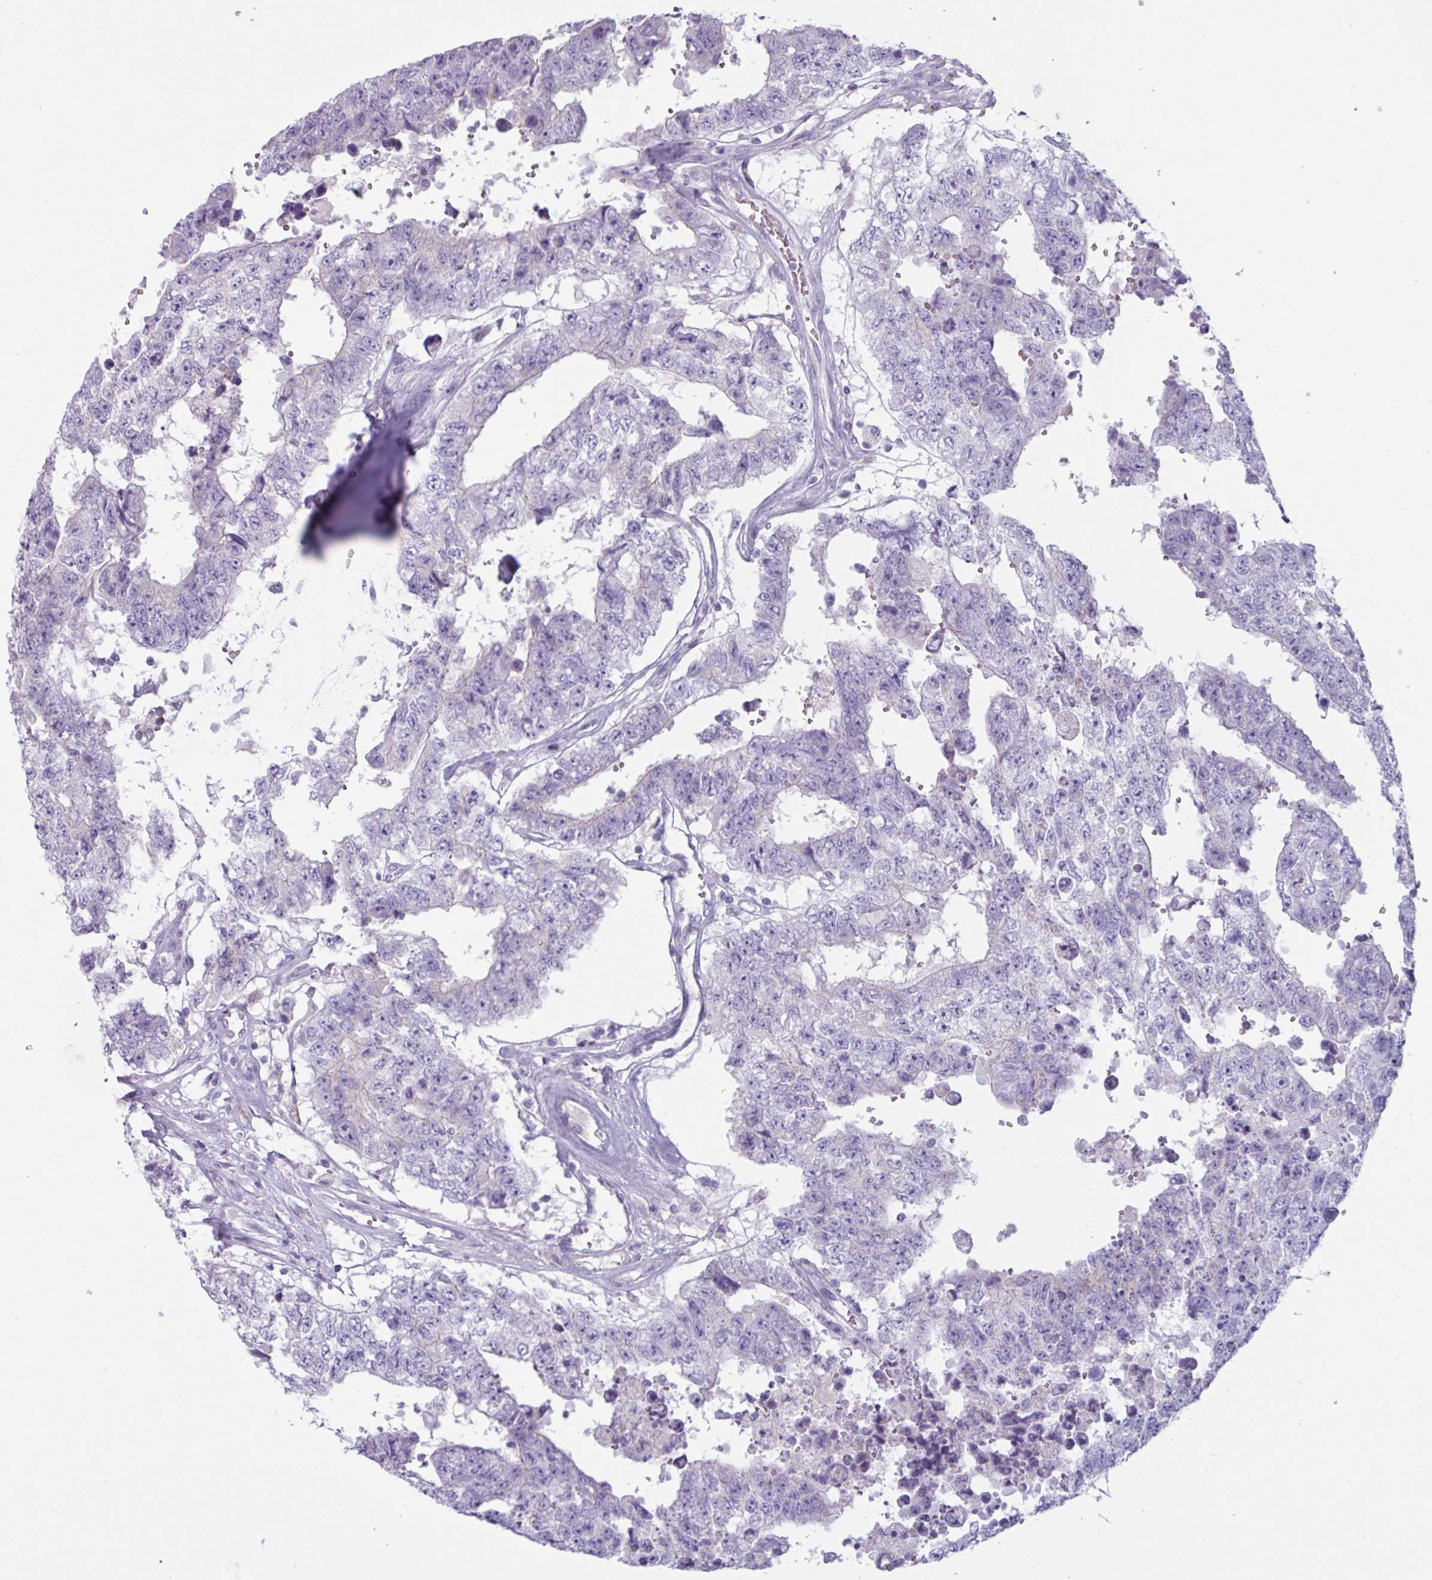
{"staining": {"intensity": "negative", "quantity": "none", "location": "none"}, "tissue": "testis cancer", "cell_type": "Tumor cells", "image_type": "cancer", "snomed": [{"axis": "morphology", "description": "Normal tissue, NOS"}, {"axis": "morphology", "description": "Carcinoma, Embryonal, NOS"}, {"axis": "topography", "description": "Testis"}, {"axis": "topography", "description": "Epididymis"}], "caption": "IHC micrograph of neoplastic tissue: human testis embryonal carcinoma stained with DAB reveals no significant protein staining in tumor cells.", "gene": "ADGRE1", "patient": {"sex": "male", "age": 25}}